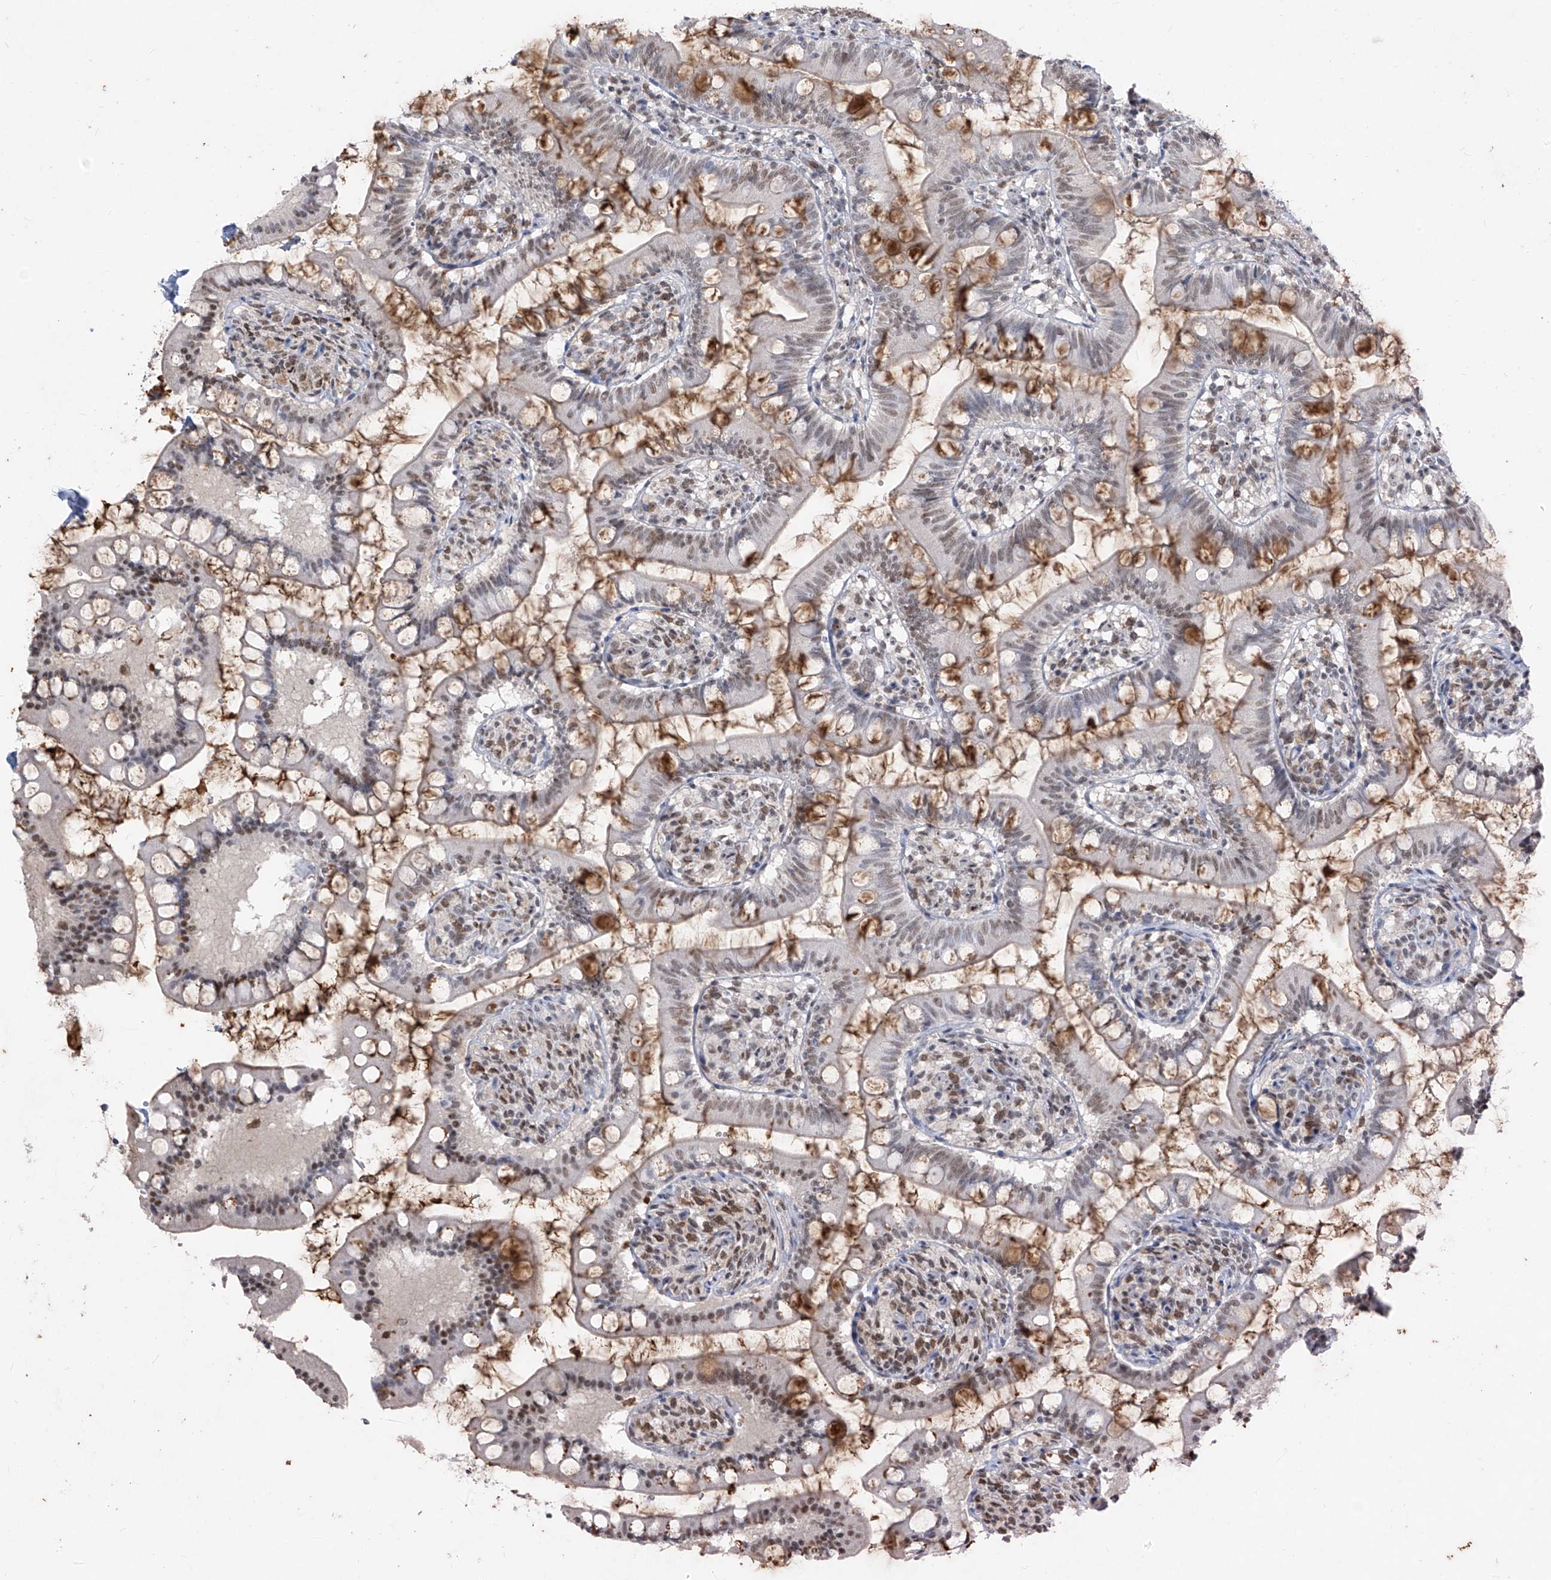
{"staining": {"intensity": "moderate", "quantity": "25%-75%", "location": "cytoplasmic/membranous,nuclear"}, "tissue": "small intestine", "cell_type": "Glandular cells", "image_type": "normal", "snomed": [{"axis": "morphology", "description": "Normal tissue, NOS"}, {"axis": "topography", "description": "Small intestine"}], "caption": "DAB (3,3'-diaminobenzidine) immunohistochemical staining of benign human small intestine exhibits moderate cytoplasmic/membranous,nuclear protein expression in approximately 25%-75% of glandular cells. (brown staining indicates protein expression, while blue staining denotes nuclei).", "gene": "TFEC", "patient": {"sex": "male", "age": 7}}